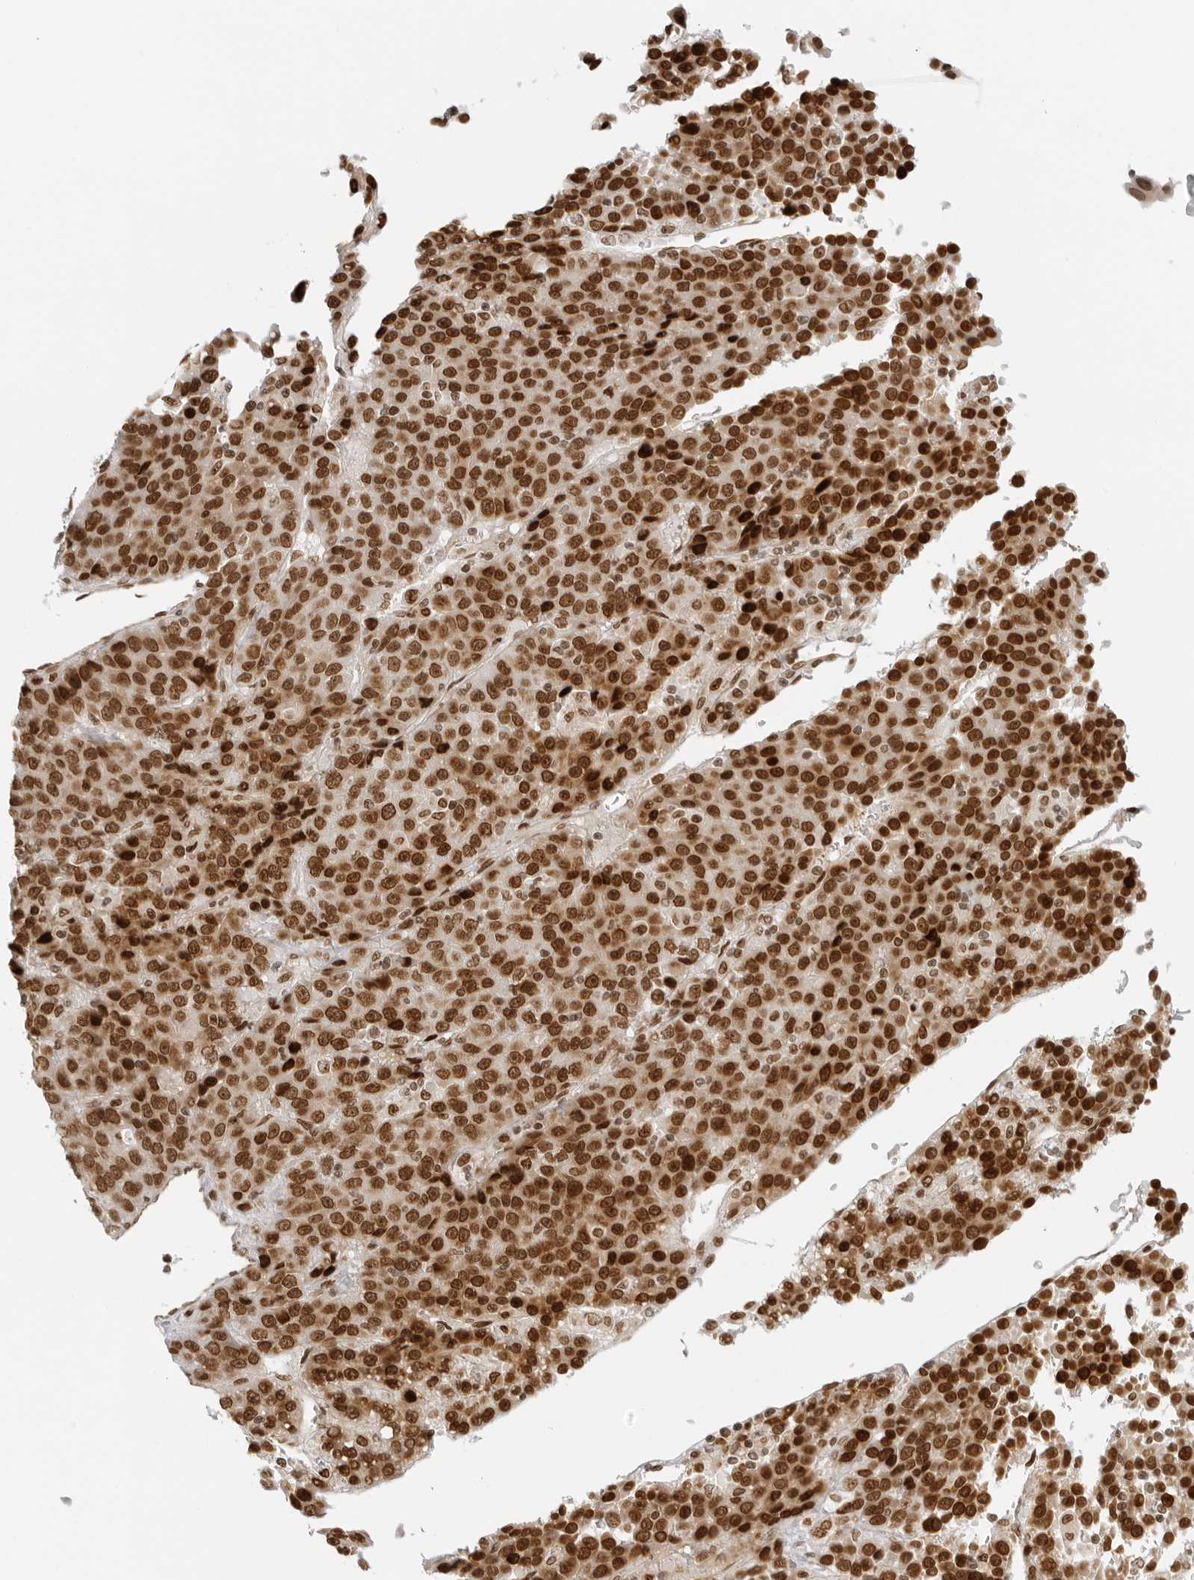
{"staining": {"intensity": "strong", "quantity": ">75%", "location": "nuclear"}, "tissue": "liver cancer", "cell_type": "Tumor cells", "image_type": "cancer", "snomed": [{"axis": "morphology", "description": "Carcinoma, Hepatocellular, NOS"}, {"axis": "topography", "description": "Liver"}], "caption": "High-magnification brightfield microscopy of liver cancer stained with DAB (brown) and counterstained with hematoxylin (blue). tumor cells exhibit strong nuclear positivity is appreciated in about>75% of cells.", "gene": "RCC1", "patient": {"sex": "female", "age": 53}}